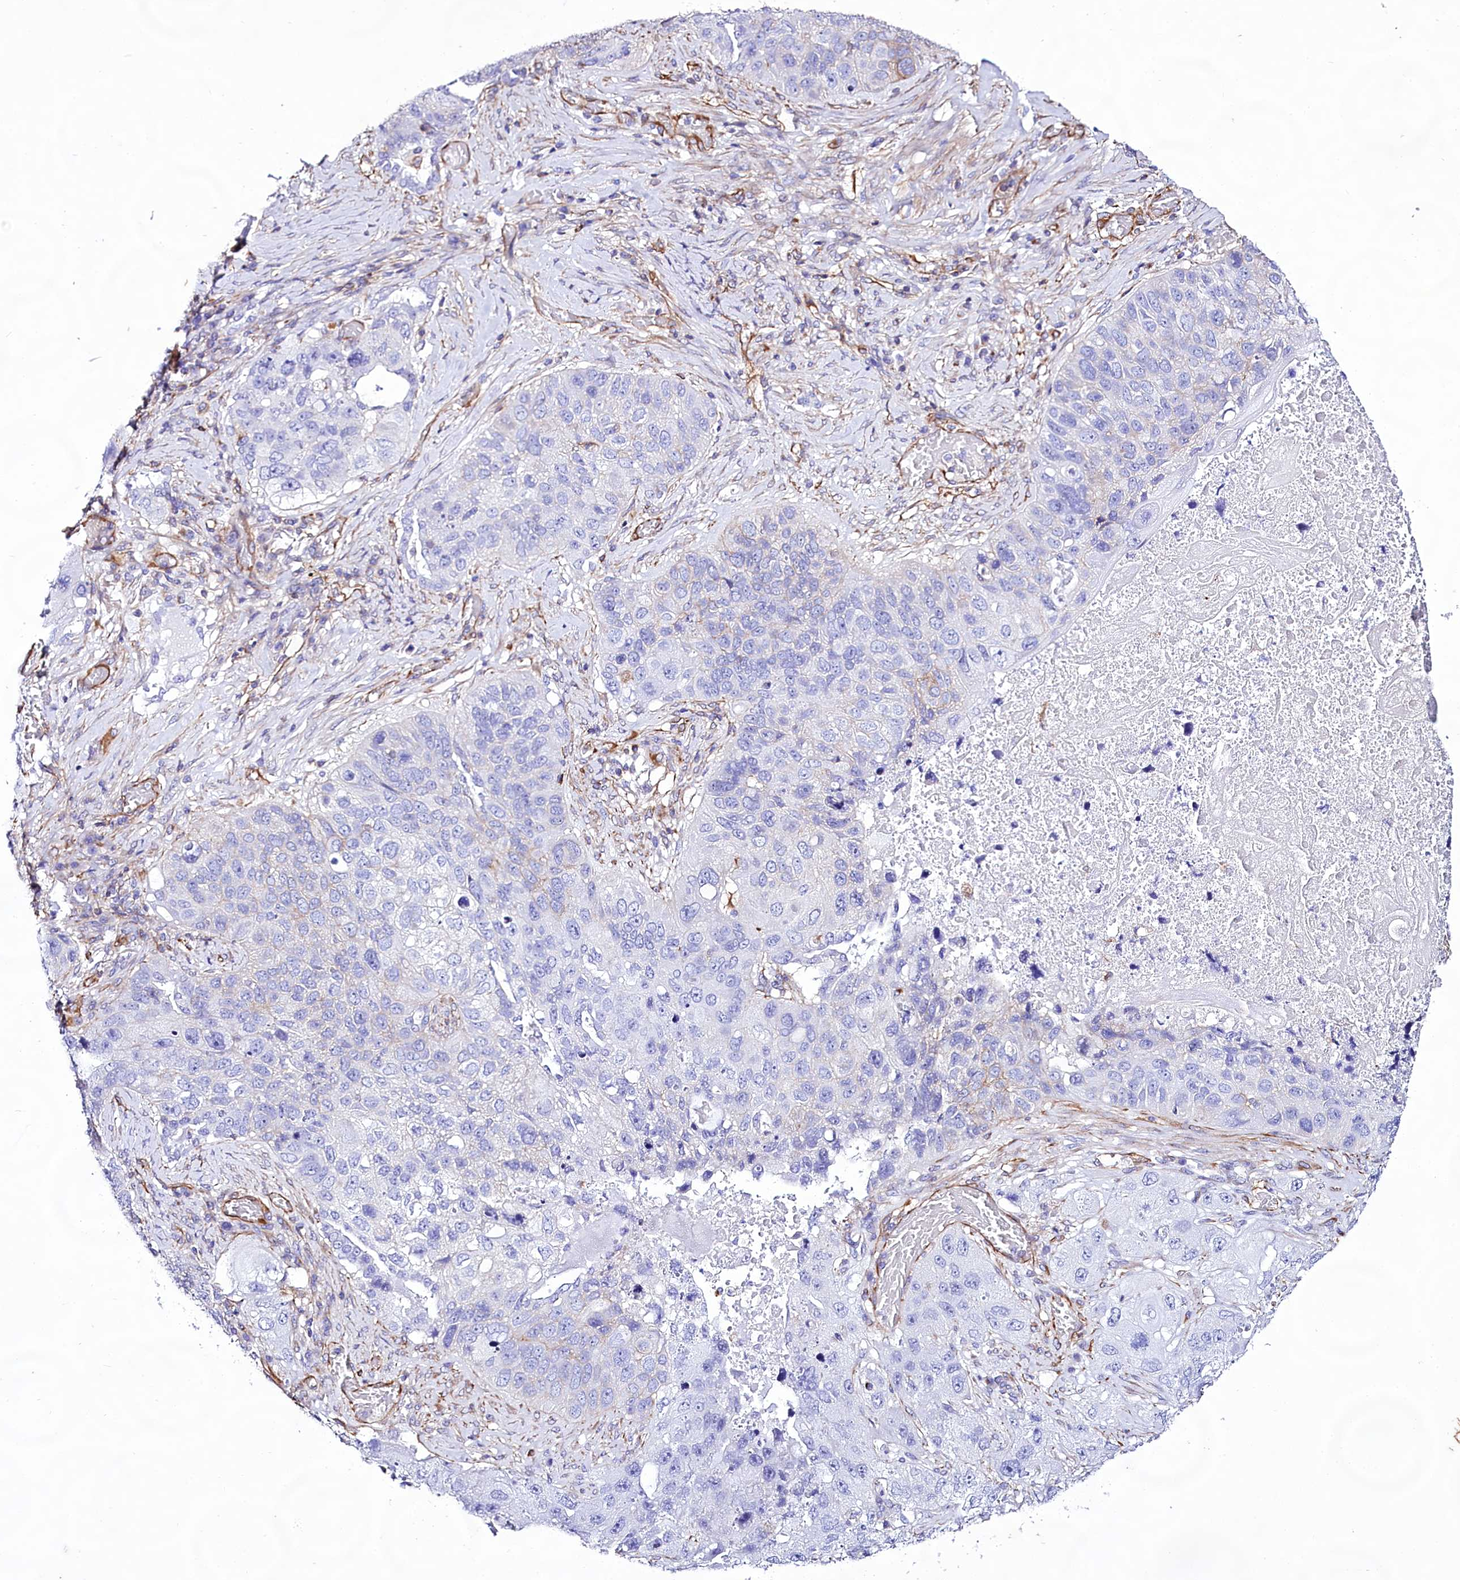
{"staining": {"intensity": "negative", "quantity": "none", "location": "none"}, "tissue": "lung cancer", "cell_type": "Tumor cells", "image_type": "cancer", "snomed": [{"axis": "morphology", "description": "Squamous cell carcinoma, NOS"}, {"axis": "topography", "description": "Lung"}], "caption": "This micrograph is of lung squamous cell carcinoma stained with IHC to label a protein in brown with the nuclei are counter-stained blue. There is no staining in tumor cells.", "gene": "CD99", "patient": {"sex": "male", "age": 61}}